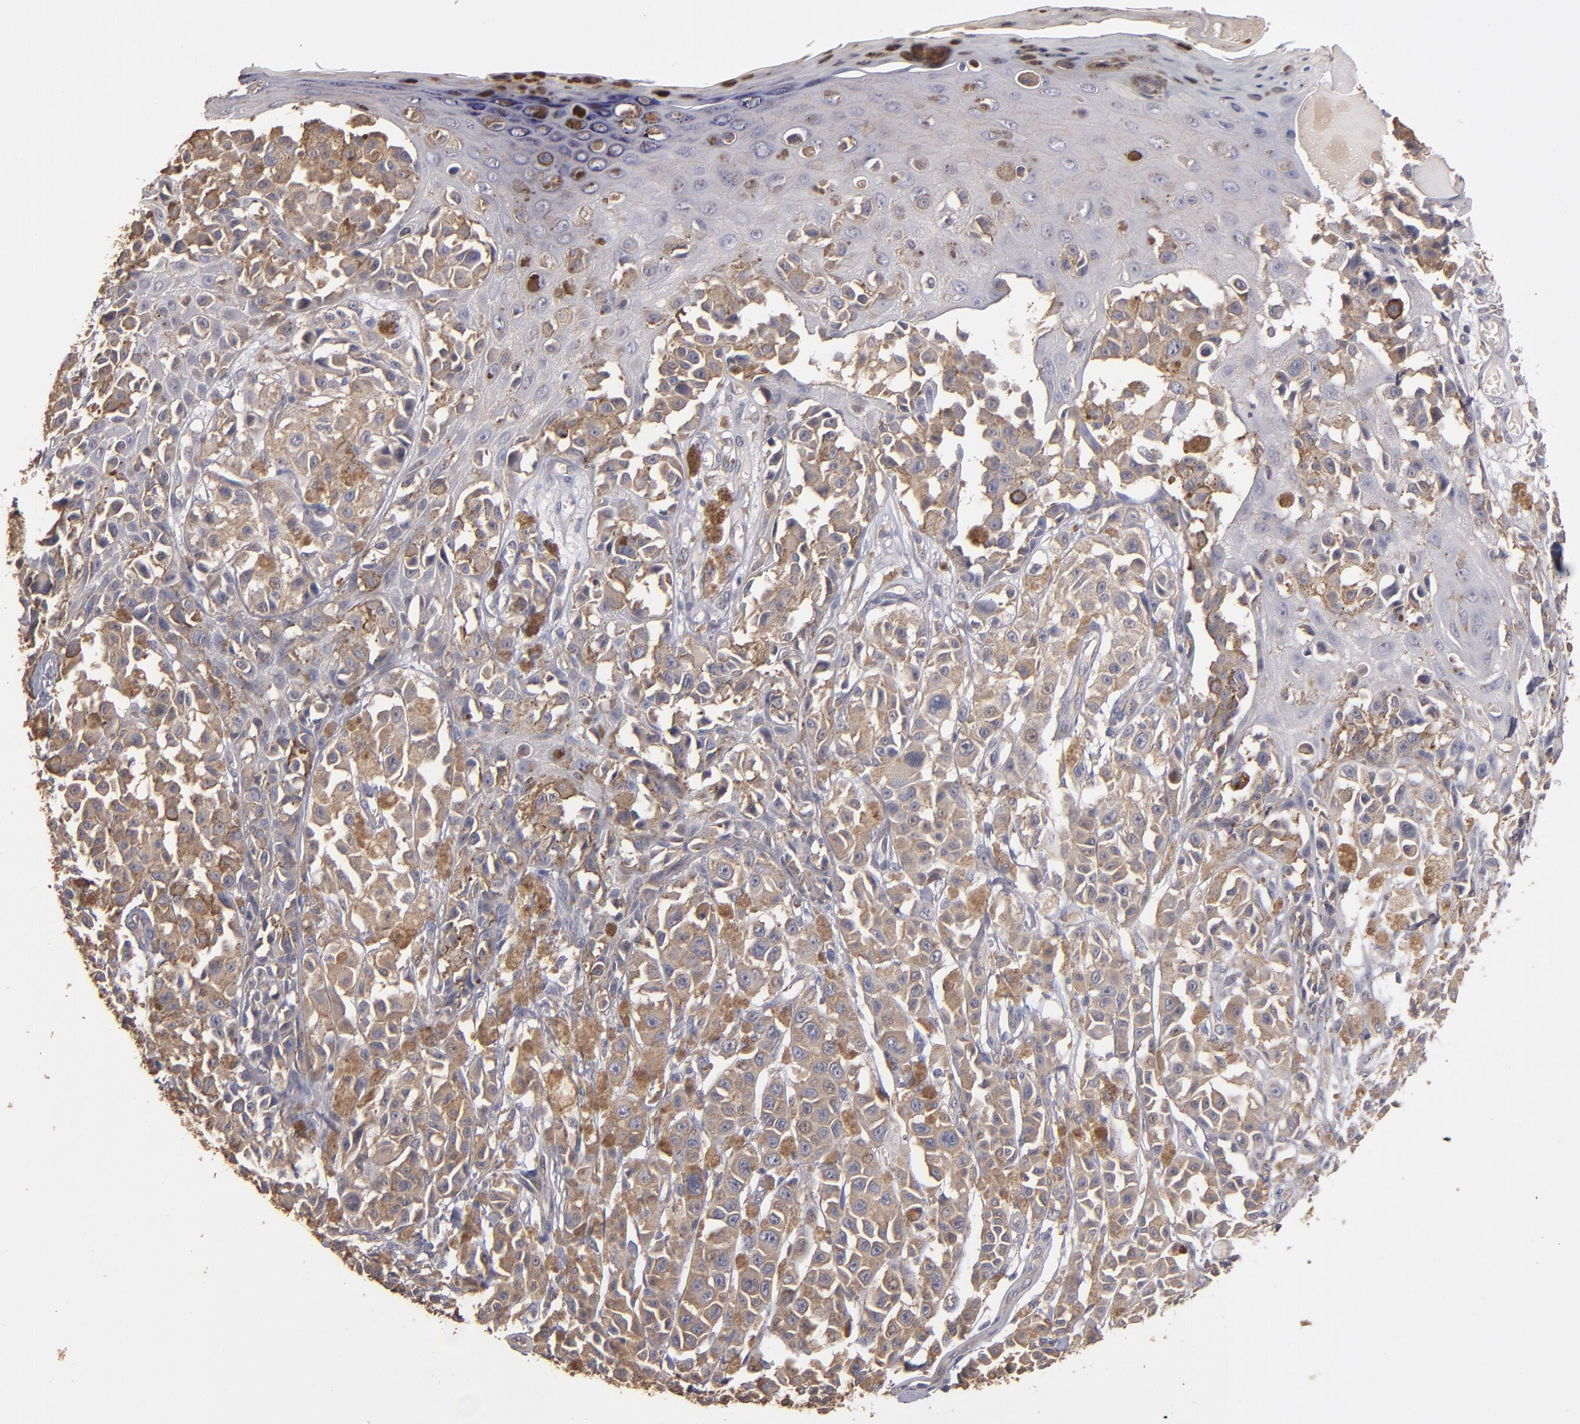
{"staining": {"intensity": "weak", "quantity": ">75%", "location": "cytoplasmic/membranous"}, "tissue": "melanoma", "cell_type": "Tumor cells", "image_type": "cancer", "snomed": [{"axis": "morphology", "description": "Malignant melanoma, NOS"}, {"axis": "topography", "description": "Skin"}], "caption": "Melanoma stained for a protein displays weak cytoplasmic/membranous positivity in tumor cells.", "gene": "DMD", "patient": {"sex": "female", "age": 38}}